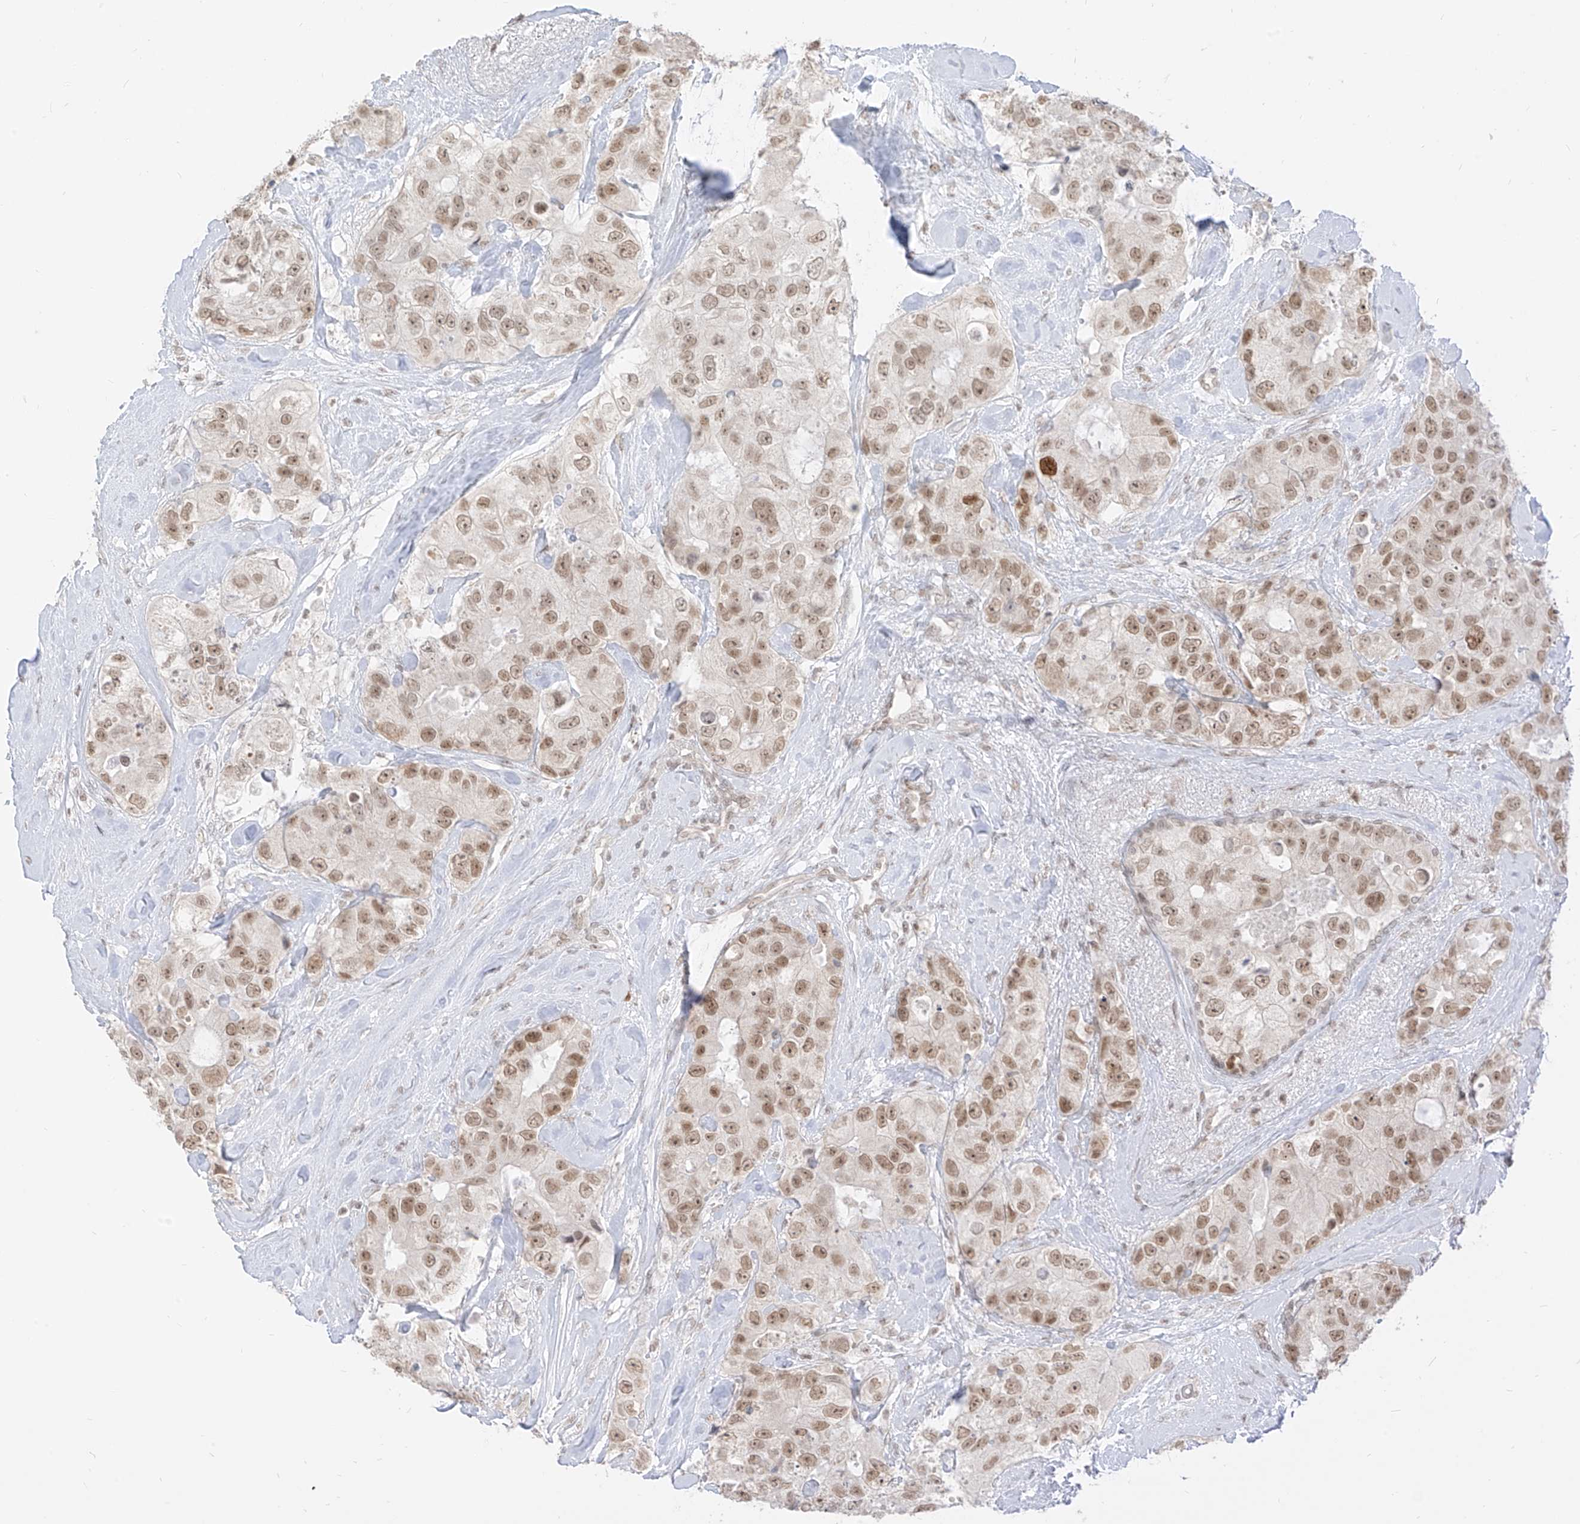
{"staining": {"intensity": "moderate", "quantity": ">75%", "location": "nuclear"}, "tissue": "breast cancer", "cell_type": "Tumor cells", "image_type": "cancer", "snomed": [{"axis": "morphology", "description": "Duct carcinoma"}, {"axis": "topography", "description": "Breast"}], "caption": "Moderate nuclear positivity is identified in about >75% of tumor cells in intraductal carcinoma (breast).", "gene": "SUPT5H", "patient": {"sex": "female", "age": 62}}